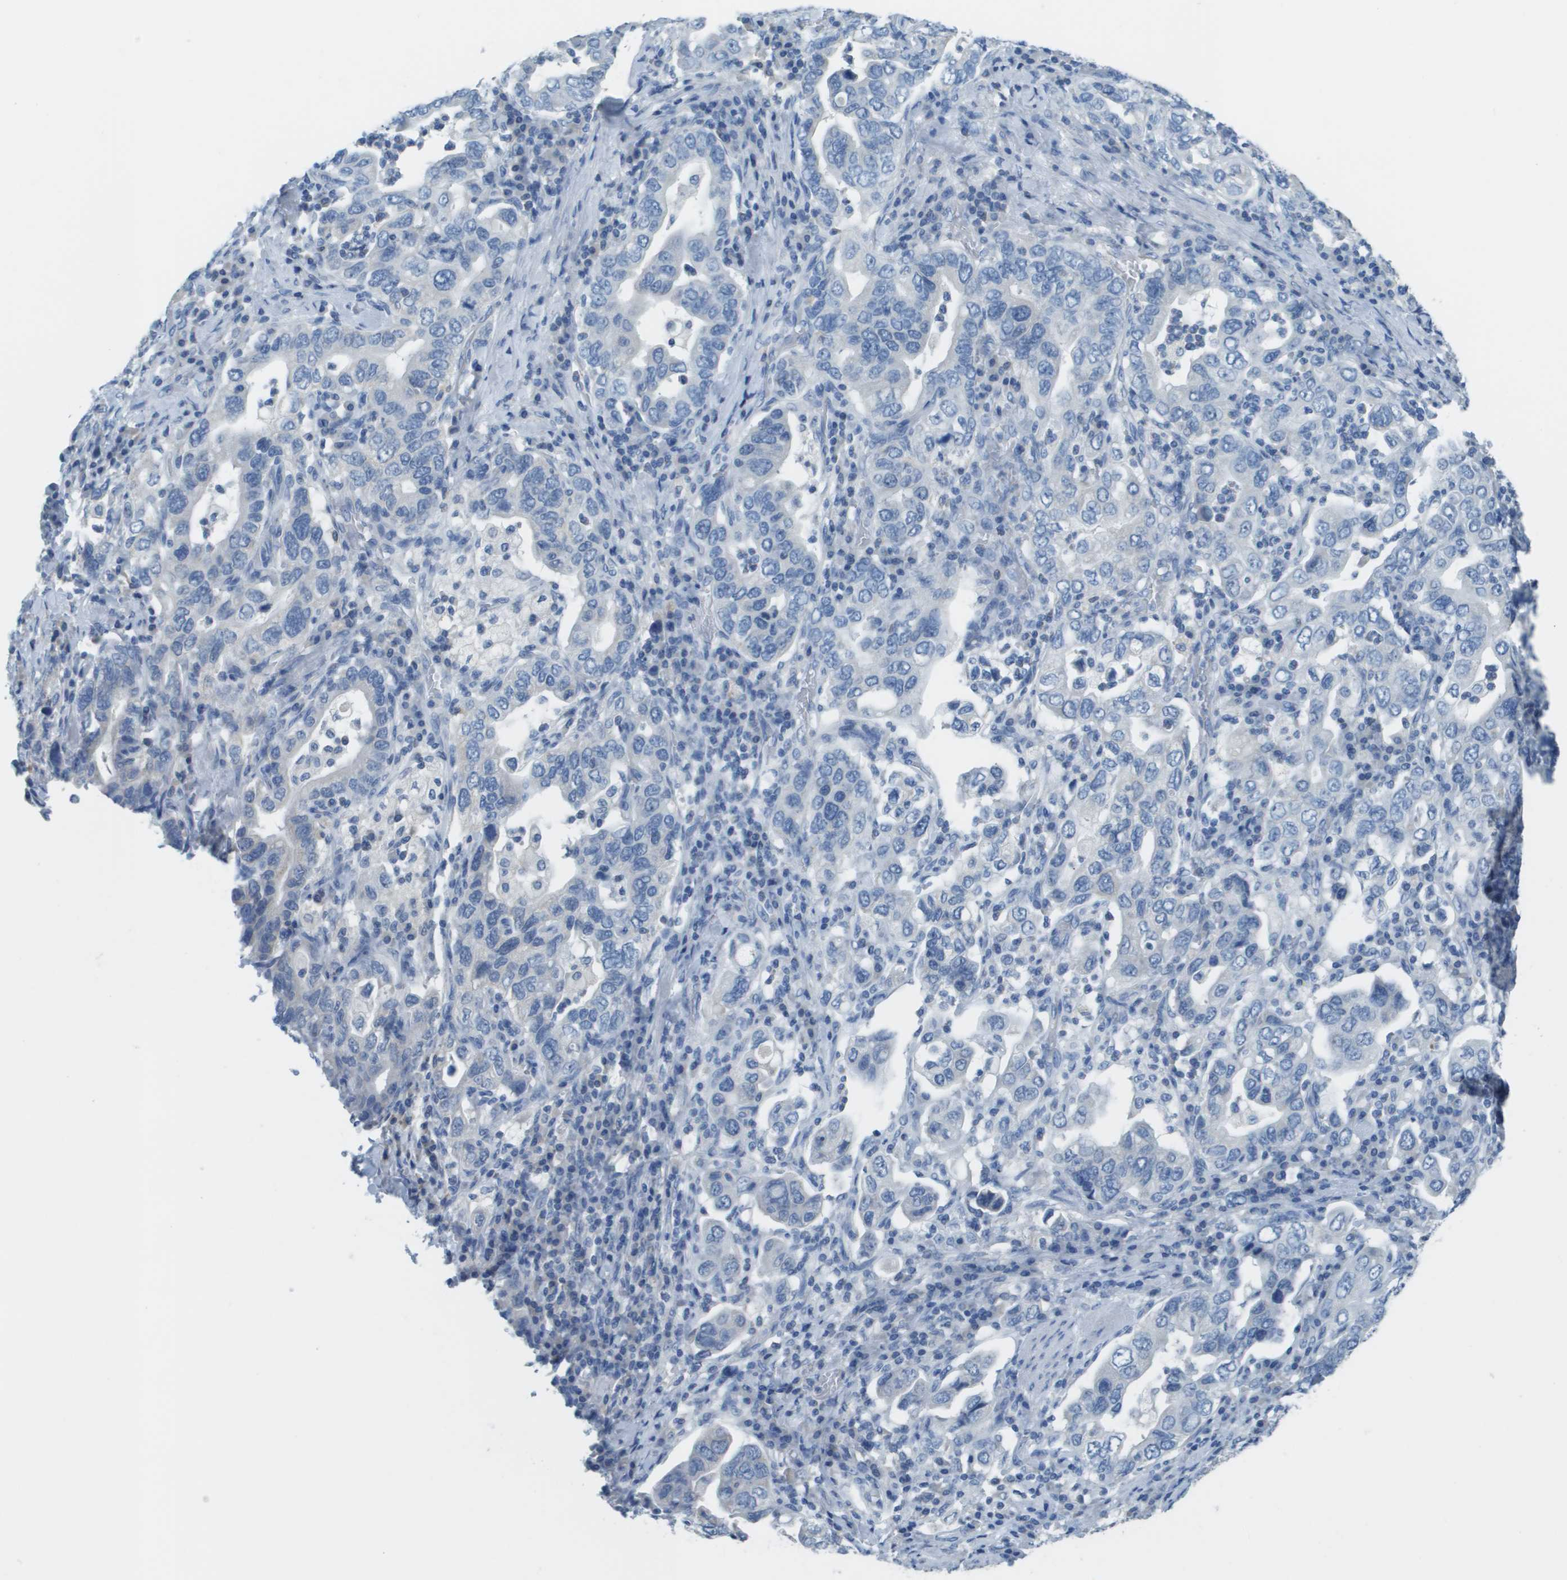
{"staining": {"intensity": "negative", "quantity": "none", "location": "none"}, "tissue": "stomach cancer", "cell_type": "Tumor cells", "image_type": "cancer", "snomed": [{"axis": "morphology", "description": "Adenocarcinoma, NOS"}, {"axis": "topography", "description": "Stomach, upper"}], "caption": "DAB (3,3'-diaminobenzidine) immunohistochemical staining of human adenocarcinoma (stomach) reveals no significant expression in tumor cells.", "gene": "PTGDR2", "patient": {"sex": "male", "age": 62}}